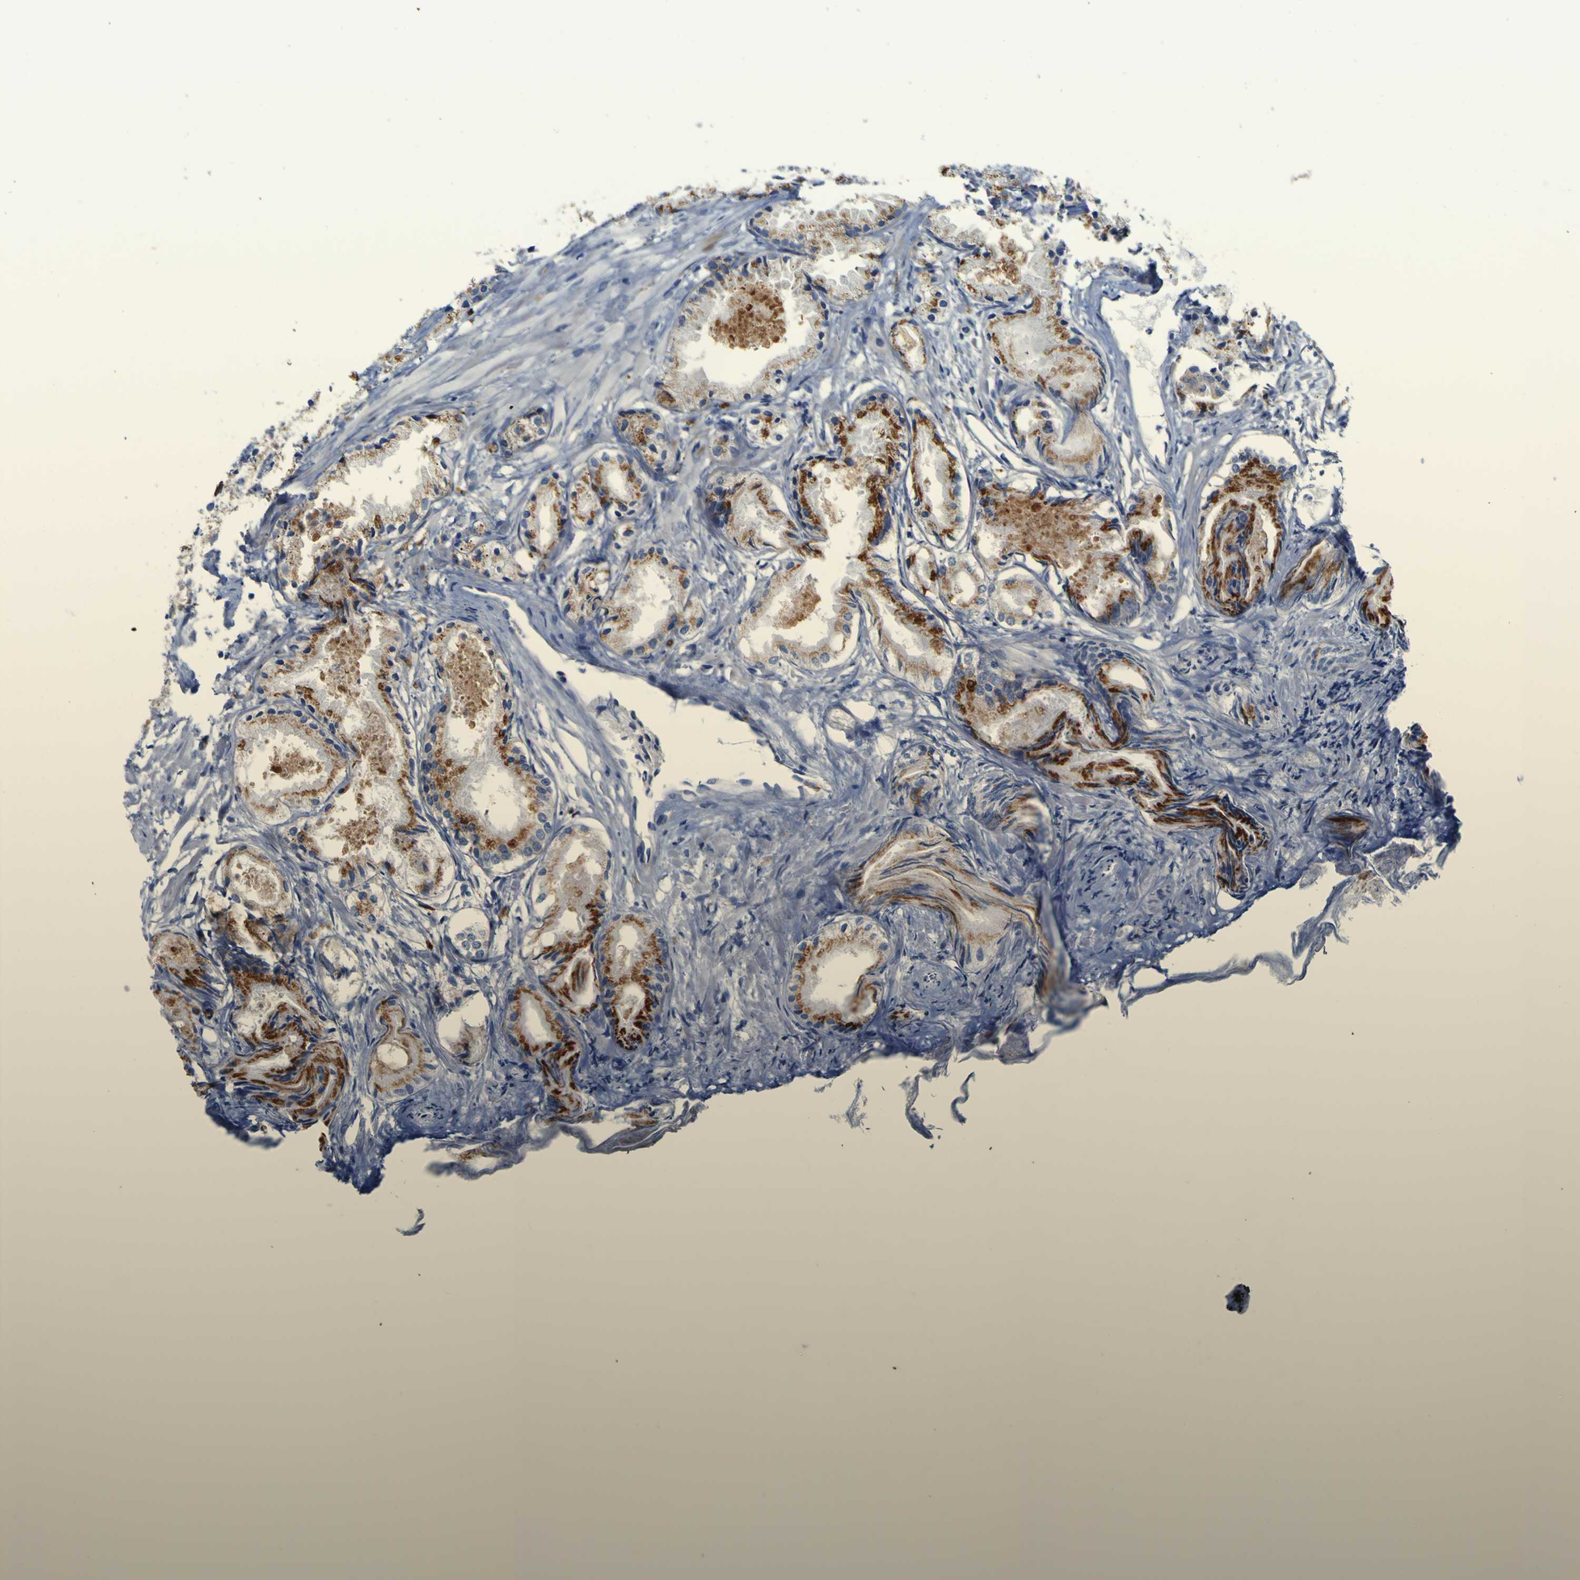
{"staining": {"intensity": "moderate", "quantity": "25%-75%", "location": "cytoplasmic/membranous"}, "tissue": "prostate cancer", "cell_type": "Tumor cells", "image_type": "cancer", "snomed": [{"axis": "morphology", "description": "Adenocarcinoma, Low grade"}, {"axis": "topography", "description": "Prostate"}], "caption": "Immunohistochemical staining of human prostate cancer (adenocarcinoma (low-grade)) displays medium levels of moderate cytoplasmic/membranous protein positivity in about 25%-75% of tumor cells.", "gene": "PTPRF", "patient": {"sex": "male", "age": 72}}